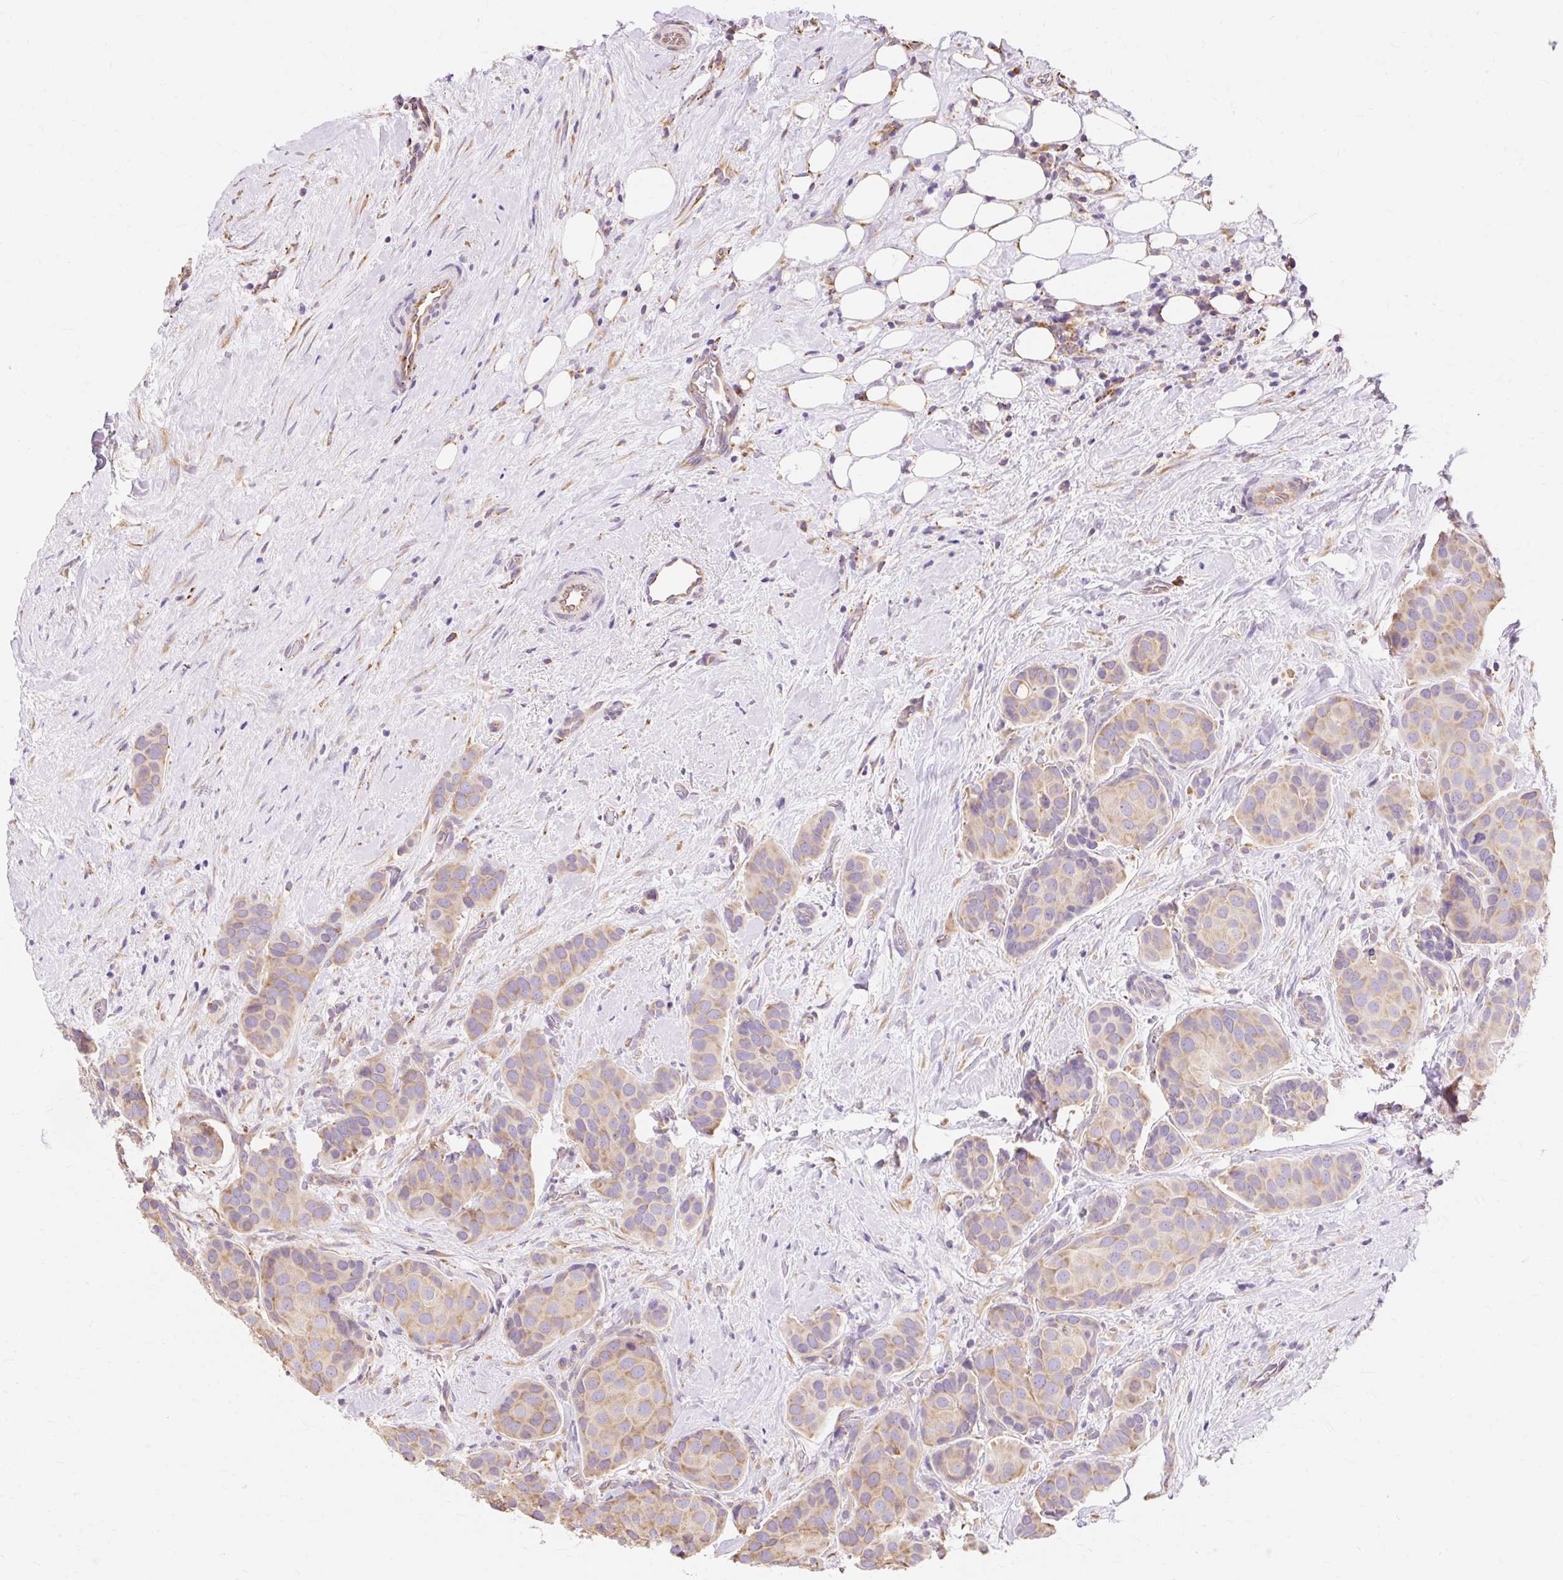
{"staining": {"intensity": "weak", "quantity": ">75%", "location": "cytoplasmic/membranous"}, "tissue": "breast cancer", "cell_type": "Tumor cells", "image_type": "cancer", "snomed": [{"axis": "morphology", "description": "Duct carcinoma"}, {"axis": "topography", "description": "Breast"}], "caption": "A micrograph of human breast invasive ductal carcinoma stained for a protein shows weak cytoplasmic/membranous brown staining in tumor cells. (DAB (3,3'-diaminobenzidine) IHC with brightfield microscopy, high magnification).", "gene": "RPS17", "patient": {"sex": "female", "age": 70}}